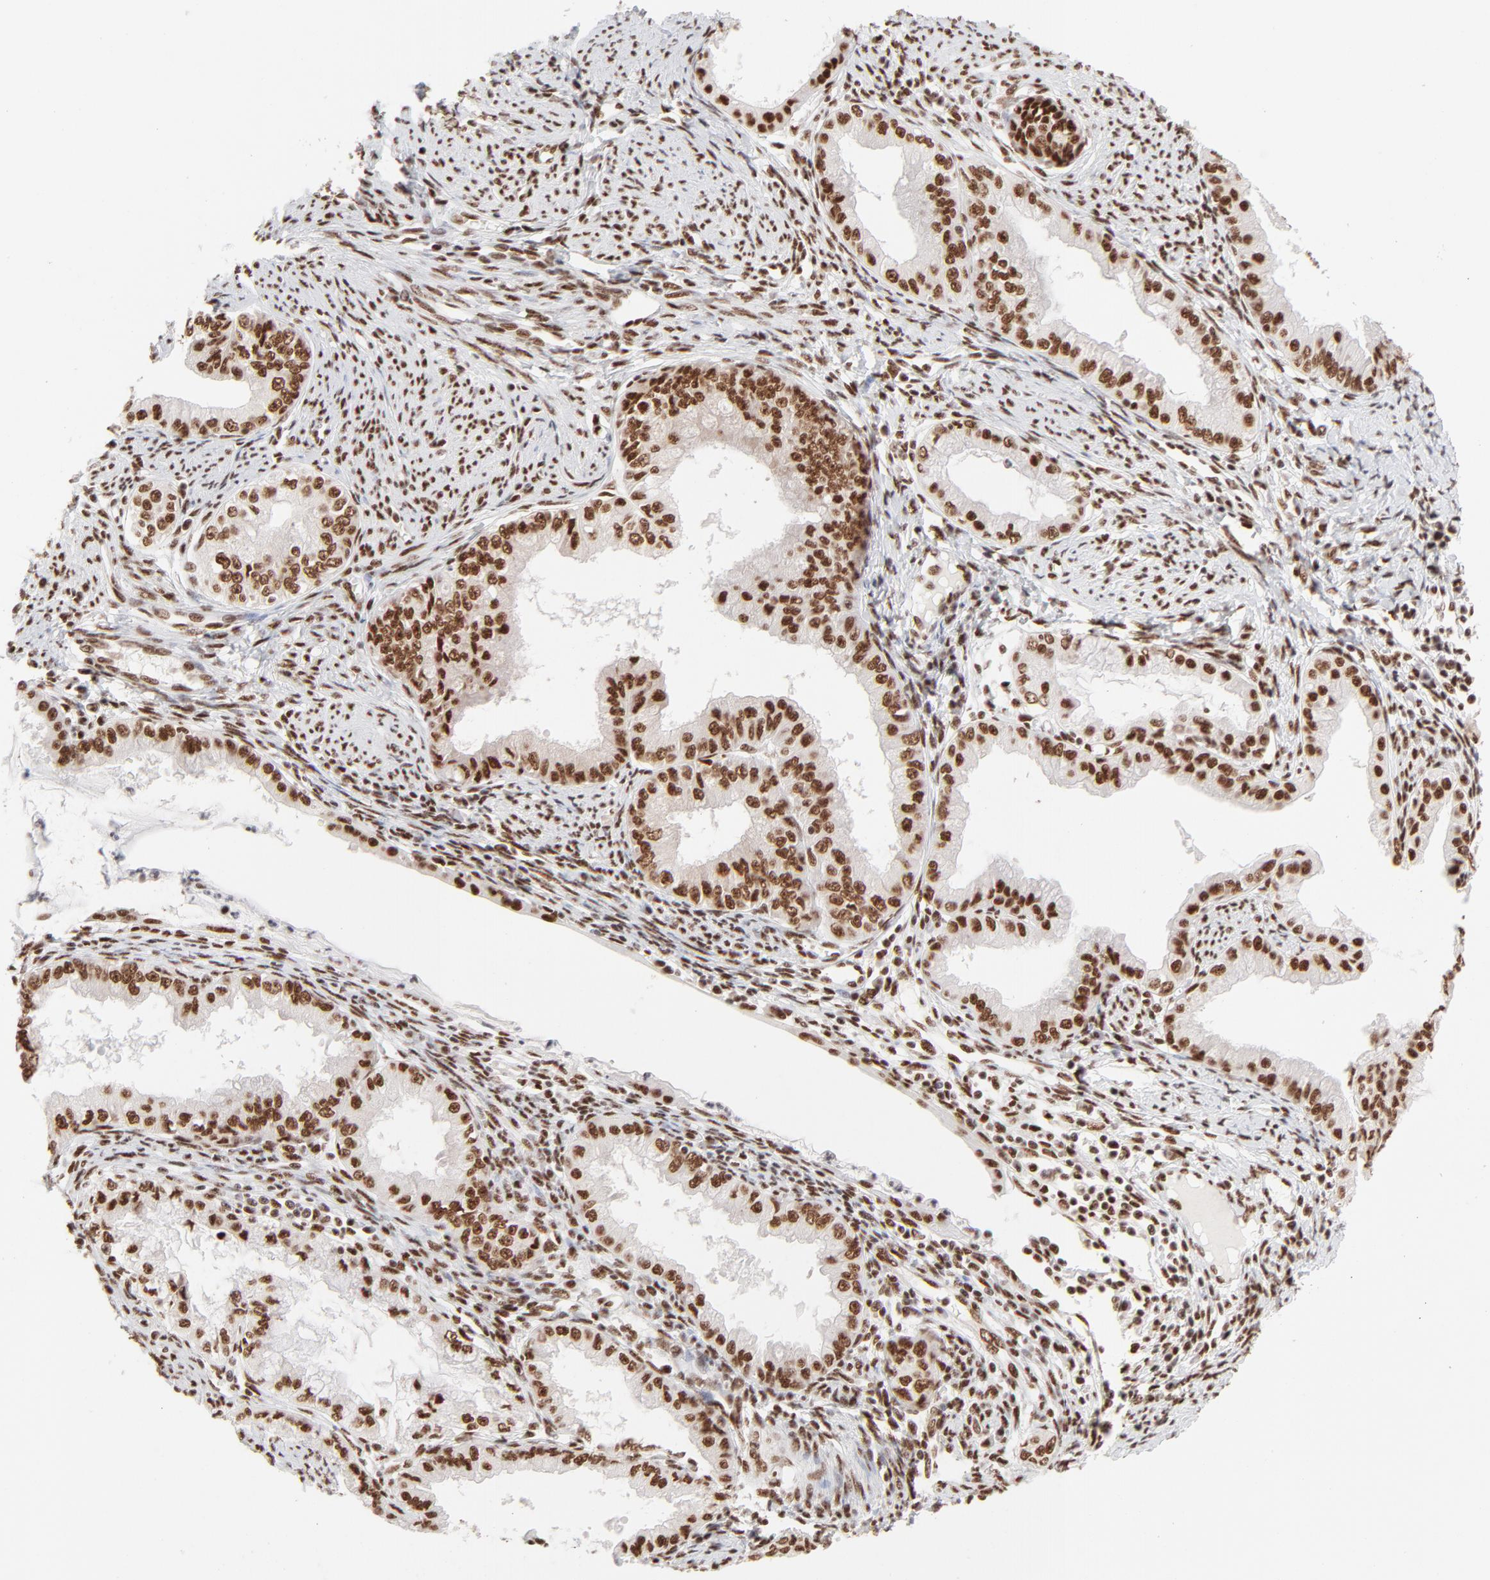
{"staining": {"intensity": "strong", "quantity": ">75%", "location": "nuclear"}, "tissue": "endometrial cancer", "cell_type": "Tumor cells", "image_type": "cancer", "snomed": [{"axis": "morphology", "description": "Adenocarcinoma, NOS"}, {"axis": "topography", "description": "Endometrium"}], "caption": "The immunohistochemical stain highlights strong nuclear expression in tumor cells of endometrial cancer tissue.", "gene": "TARDBP", "patient": {"sex": "female", "age": 76}}